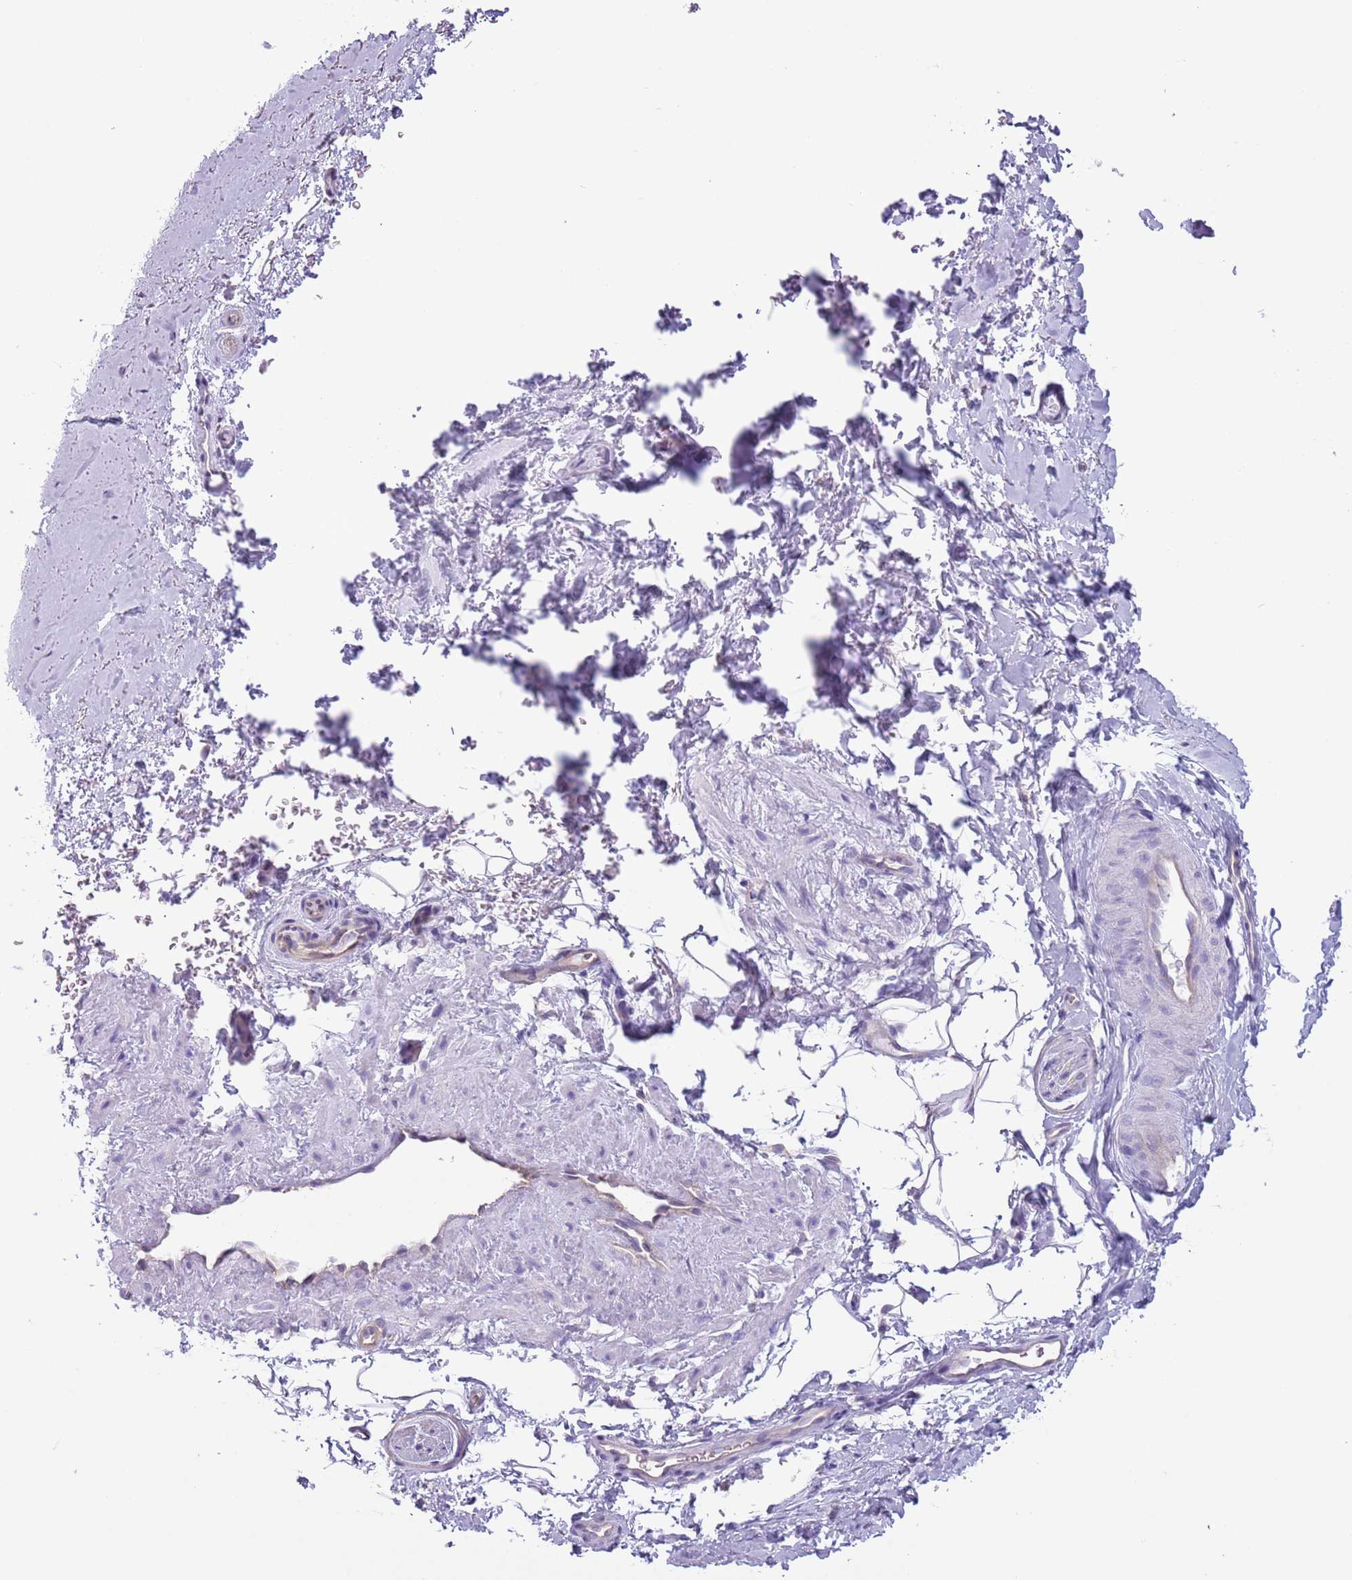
{"staining": {"intensity": "negative", "quantity": "none", "location": "none"}, "tissue": "smooth muscle", "cell_type": "Smooth muscle cells", "image_type": "normal", "snomed": [{"axis": "morphology", "description": "Normal tissue, NOS"}, {"axis": "topography", "description": "Smooth muscle"}, {"axis": "topography", "description": "Peripheral nerve tissue"}], "caption": "This is a micrograph of immunohistochemistry staining of benign smooth muscle, which shows no positivity in smooth muscle cells.", "gene": "RBP3", "patient": {"sex": "male", "age": 69}}